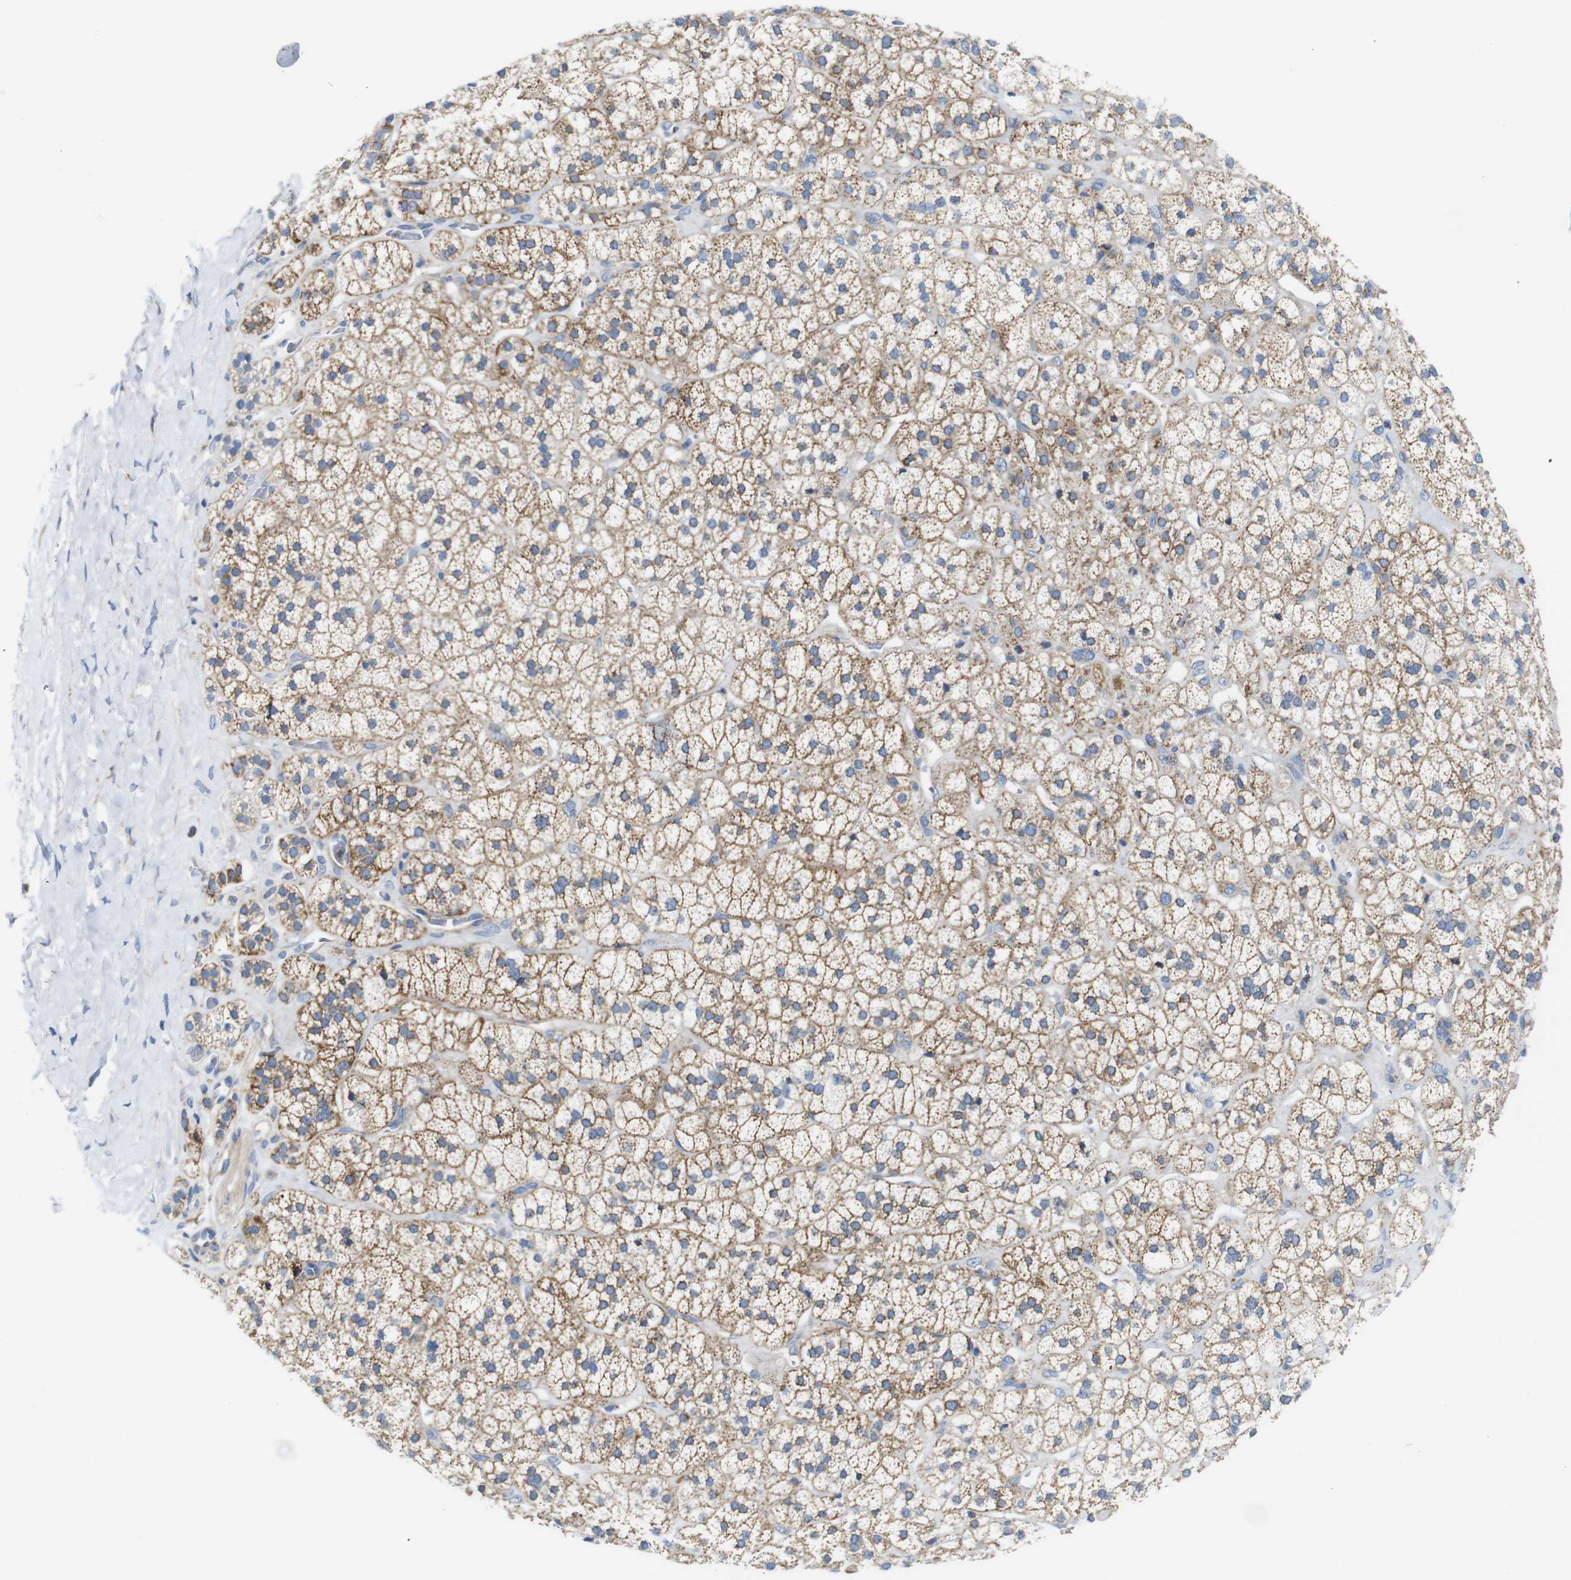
{"staining": {"intensity": "moderate", "quantity": ">75%", "location": "cytoplasmic/membranous"}, "tissue": "adrenal gland", "cell_type": "Glandular cells", "image_type": "normal", "snomed": [{"axis": "morphology", "description": "Normal tissue, NOS"}, {"axis": "topography", "description": "Adrenal gland"}], "caption": "Immunohistochemical staining of normal human adrenal gland reveals moderate cytoplasmic/membranous protein positivity in approximately >75% of glandular cells. (brown staining indicates protein expression, while blue staining denotes nuclei).", "gene": "PDCD1LG2", "patient": {"sex": "male", "age": 56}}